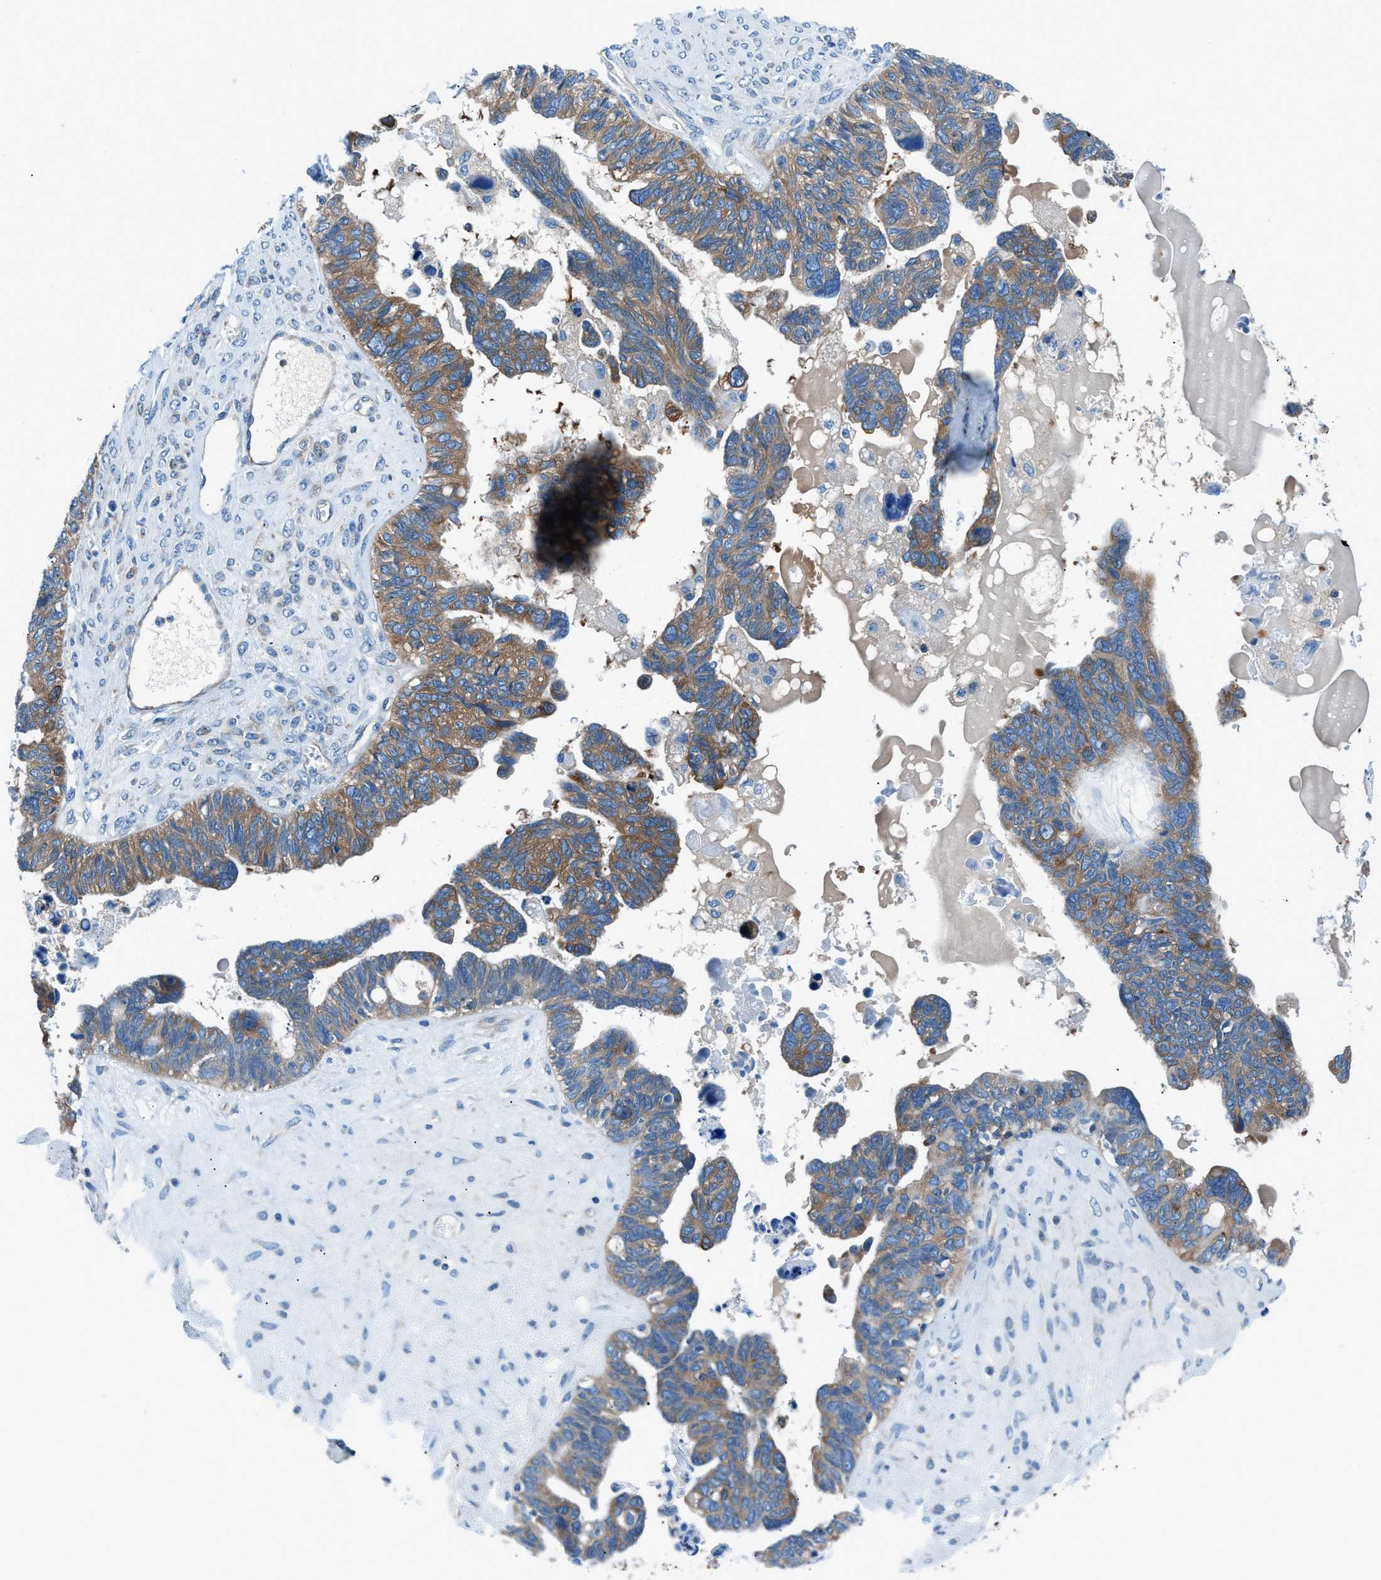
{"staining": {"intensity": "moderate", "quantity": ">75%", "location": "cytoplasmic/membranous"}, "tissue": "ovarian cancer", "cell_type": "Tumor cells", "image_type": "cancer", "snomed": [{"axis": "morphology", "description": "Cystadenocarcinoma, serous, NOS"}, {"axis": "topography", "description": "Ovary"}], "caption": "Immunohistochemical staining of serous cystadenocarcinoma (ovarian) shows medium levels of moderate cytoplasmic/membranous staining in approximately >75% of tumor cells.", "gene": "SARS1", "patient": {"sex": "female", "age": 79}}